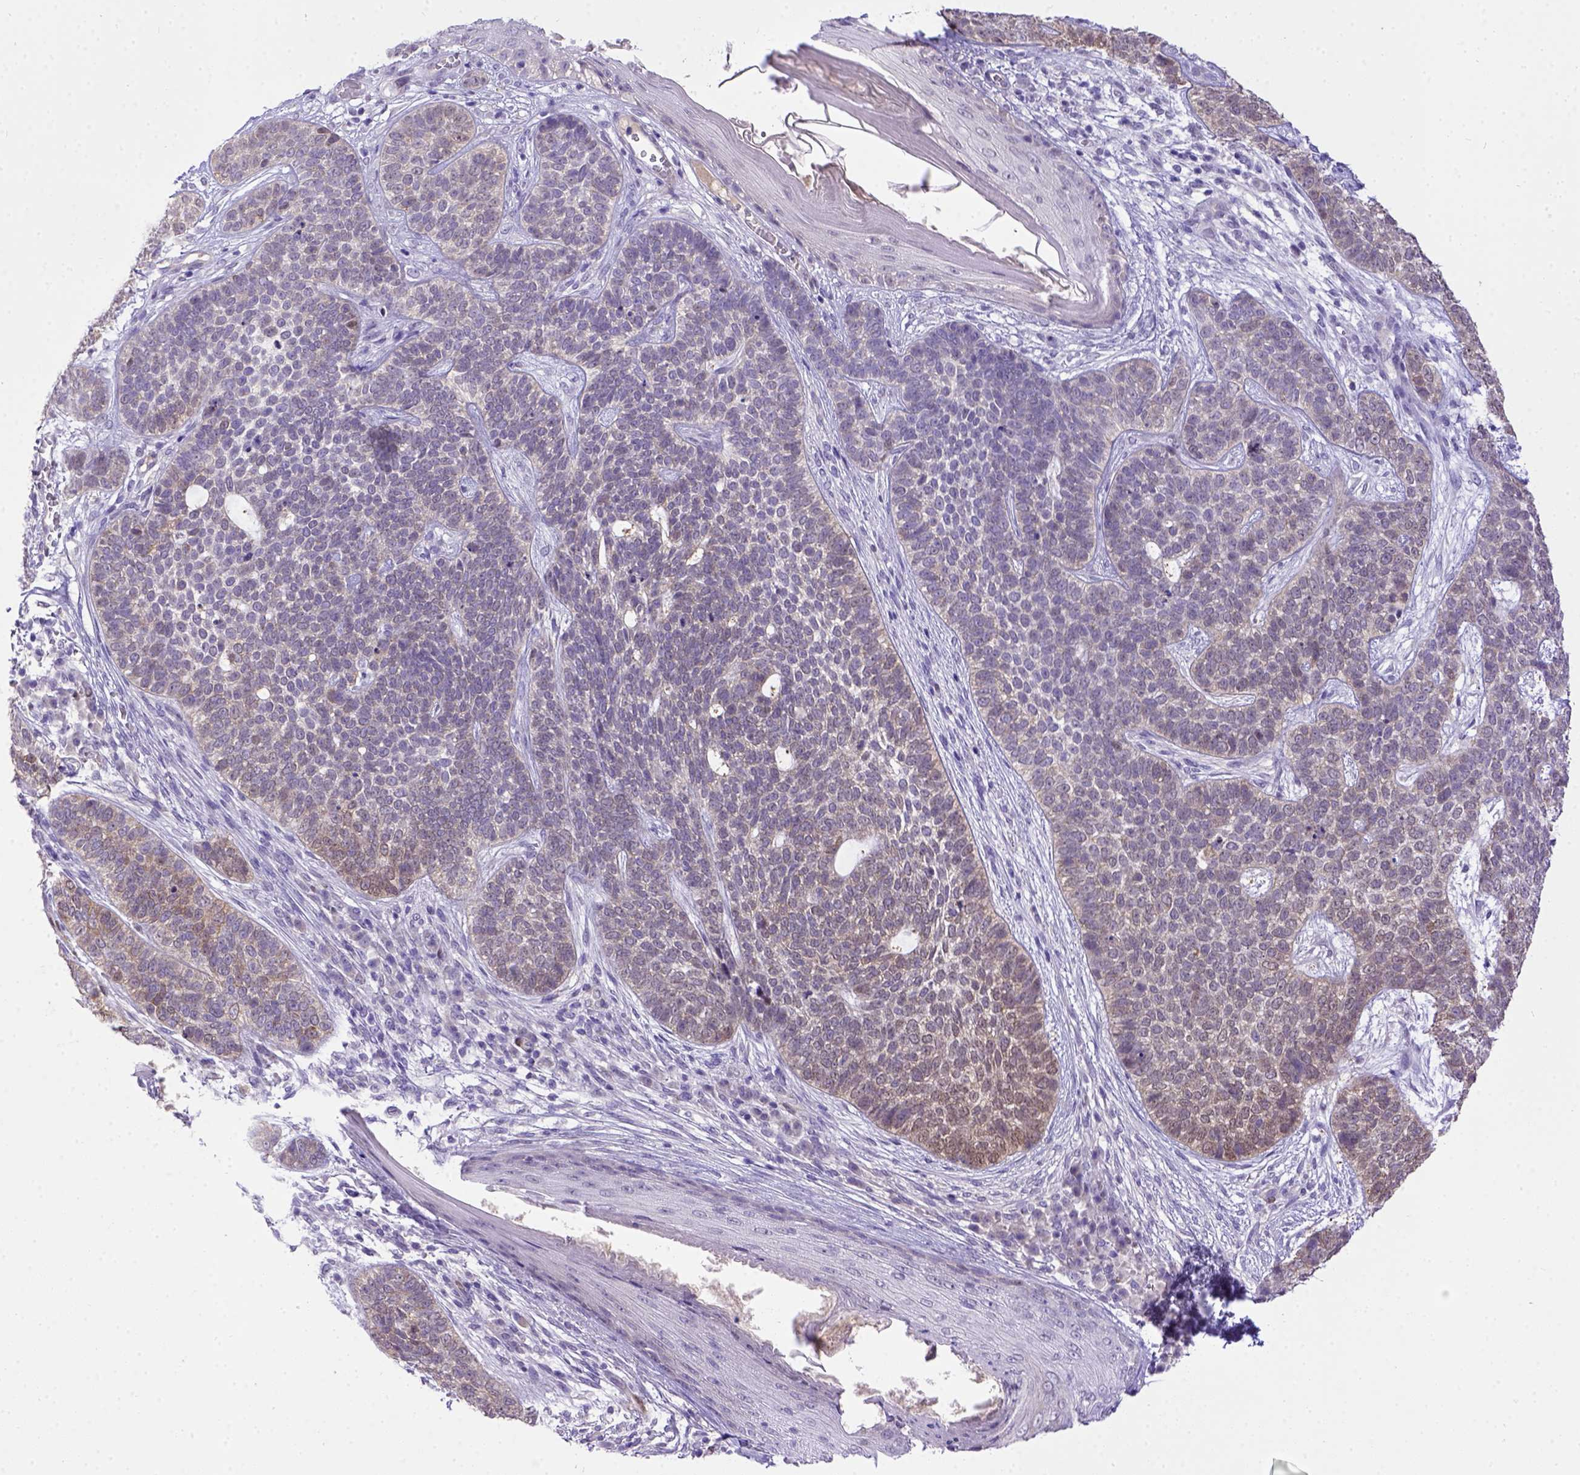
{"staining": {"intensity": "weak", "quantity": "<25%", "location": "cytoplasmic/membranous"}, "tissue": "skin cancer", "cell_type": "Tumor cells", "image_type": "cancer", "snomed": [{"axis": "morphology", "description": "Basal cell carcinoma"}, {"axis": "topography", "description": "Skin"}], "caption": "Immunohistochemical staining of human basal cell carcinoma (skin) demonstrates no significant staining in tumor cells.", "gene": "BTN1A1", "patient": {"sex": "female", "age": 69}}